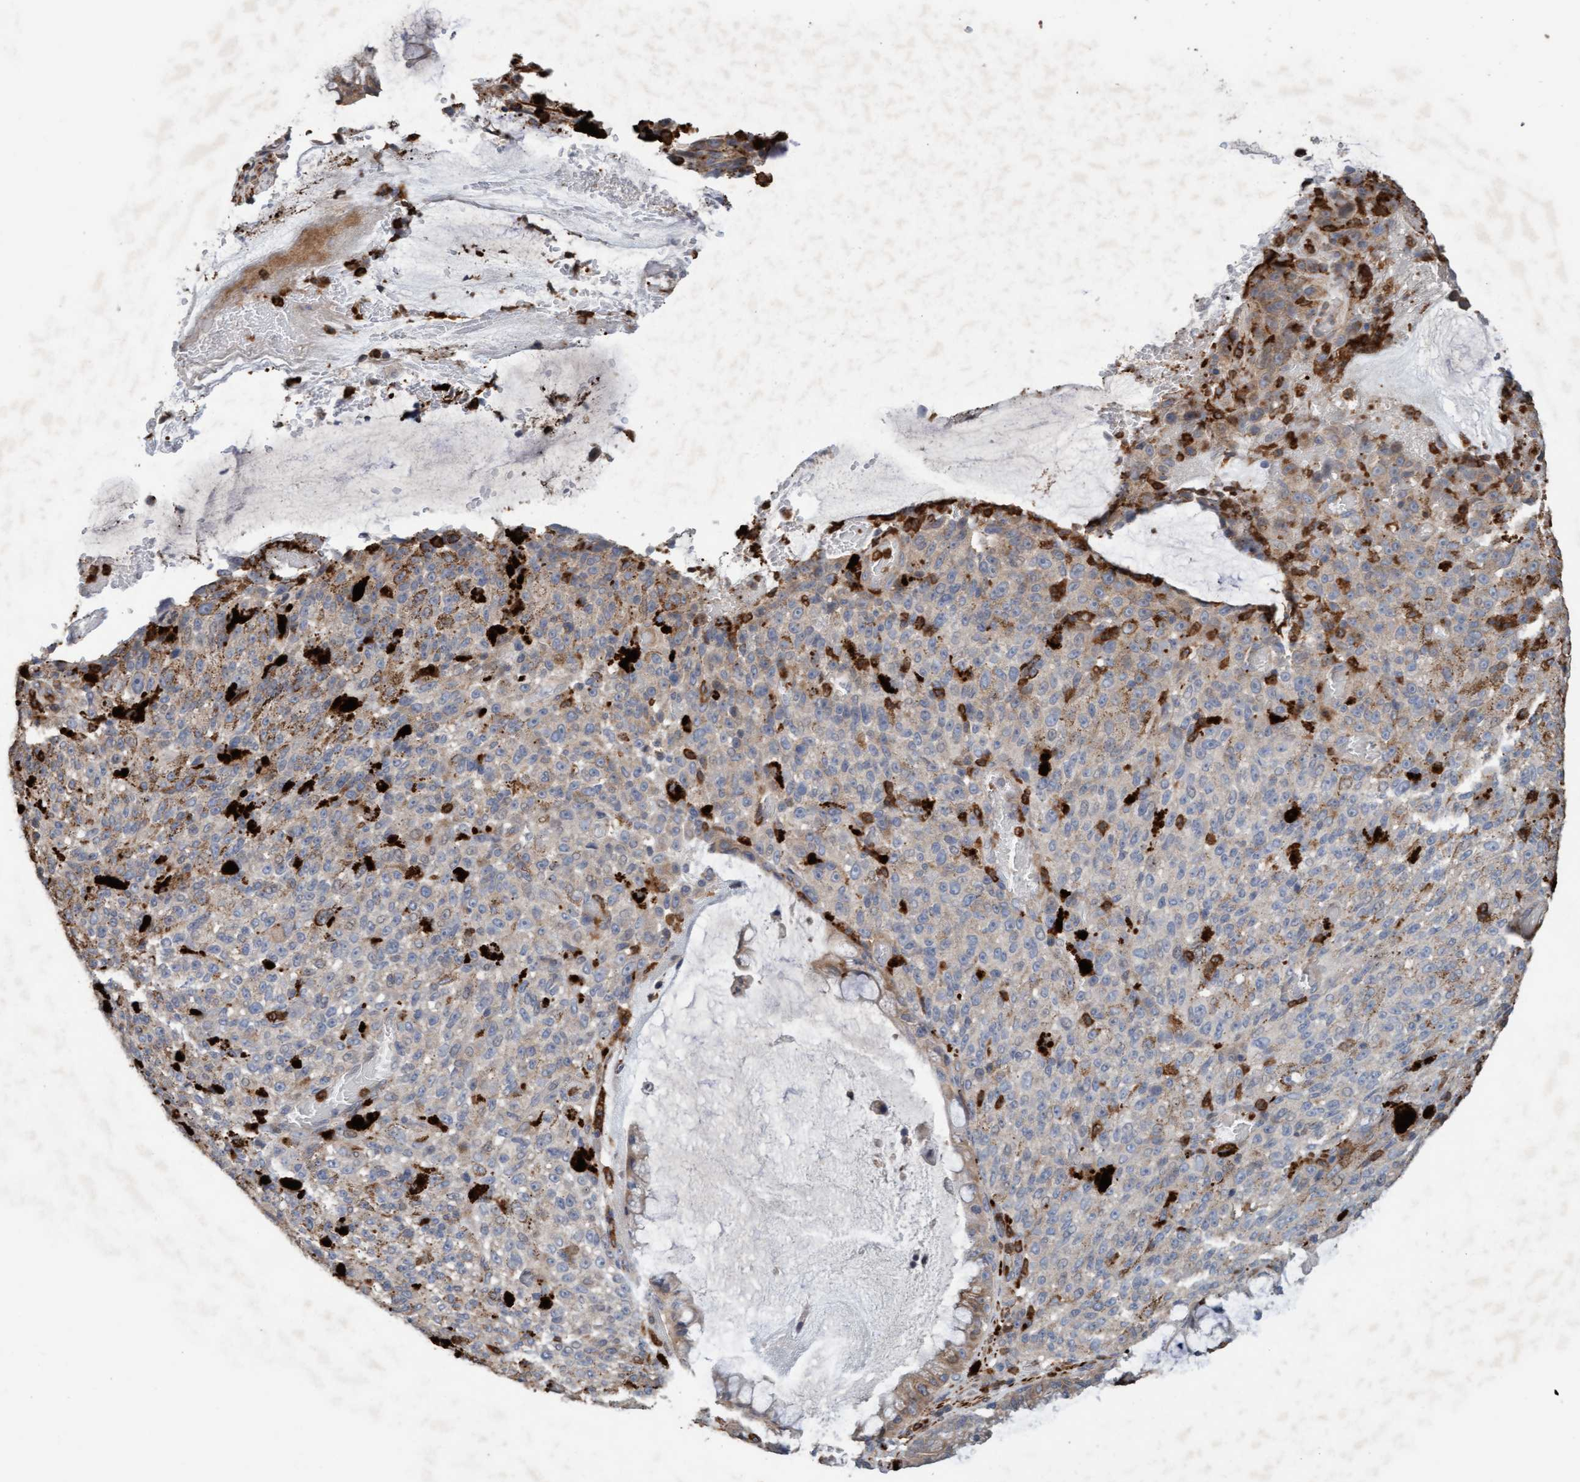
{"staining": {"intensity": "weak", "quantity": "<25%", "location": "cytoplasmic/membranous"}, "tissue": "melanoma", "cell_type": "Tumor cells", "image_type": "cancer", "snomed": [{"axis": "morphology", "description": "Malignant melanoma, NOS"}, {"axis": "topography", "description": "Rectum"}], "caption": "An IHC histopathology image of malignant melanoma is shown. There is no staining in tumor cells of malignant melanoma. (DAB immunohistochemistry, high magnification).", "gene": "LONRF1", "patient": {"sex": "female", "age": 81}}